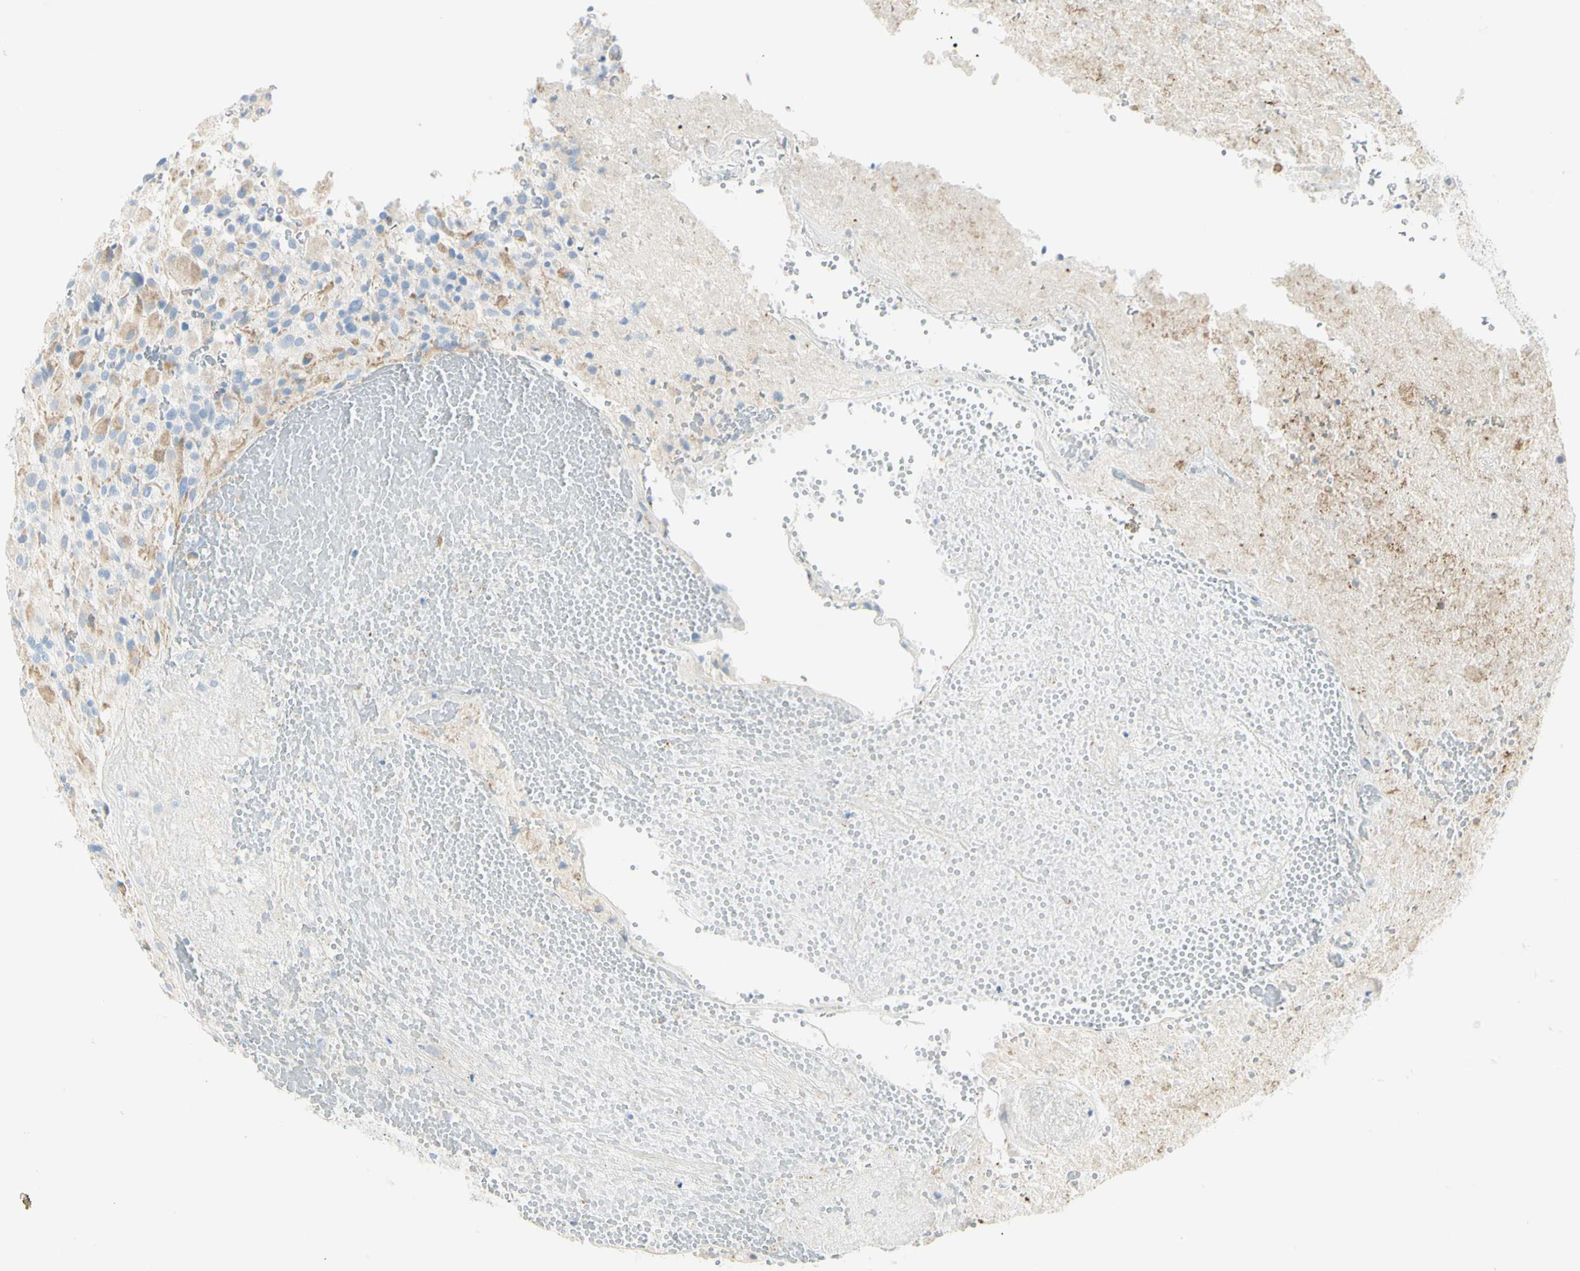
{"staining": {"intensity": "weak", "quantity": "25%-75%", "location": "cytoplasmic/membranous"}, "tissue": "glioma", "cell_type": "Tumor cells", "image_type": "cancer", "snomed": [{"axis": "morphology", "description": "Glioma, malignant, High grade"}, {"axis": "topography", "description": "Brain"}], "caption": "Protein staining displays weak cytoplasmic/membranous positivity in about 25%-75% of tumor cells in malignant high-grade glioma.", "gene": "TNFSF11", "patient": {"sex": "male", "age": 71}}